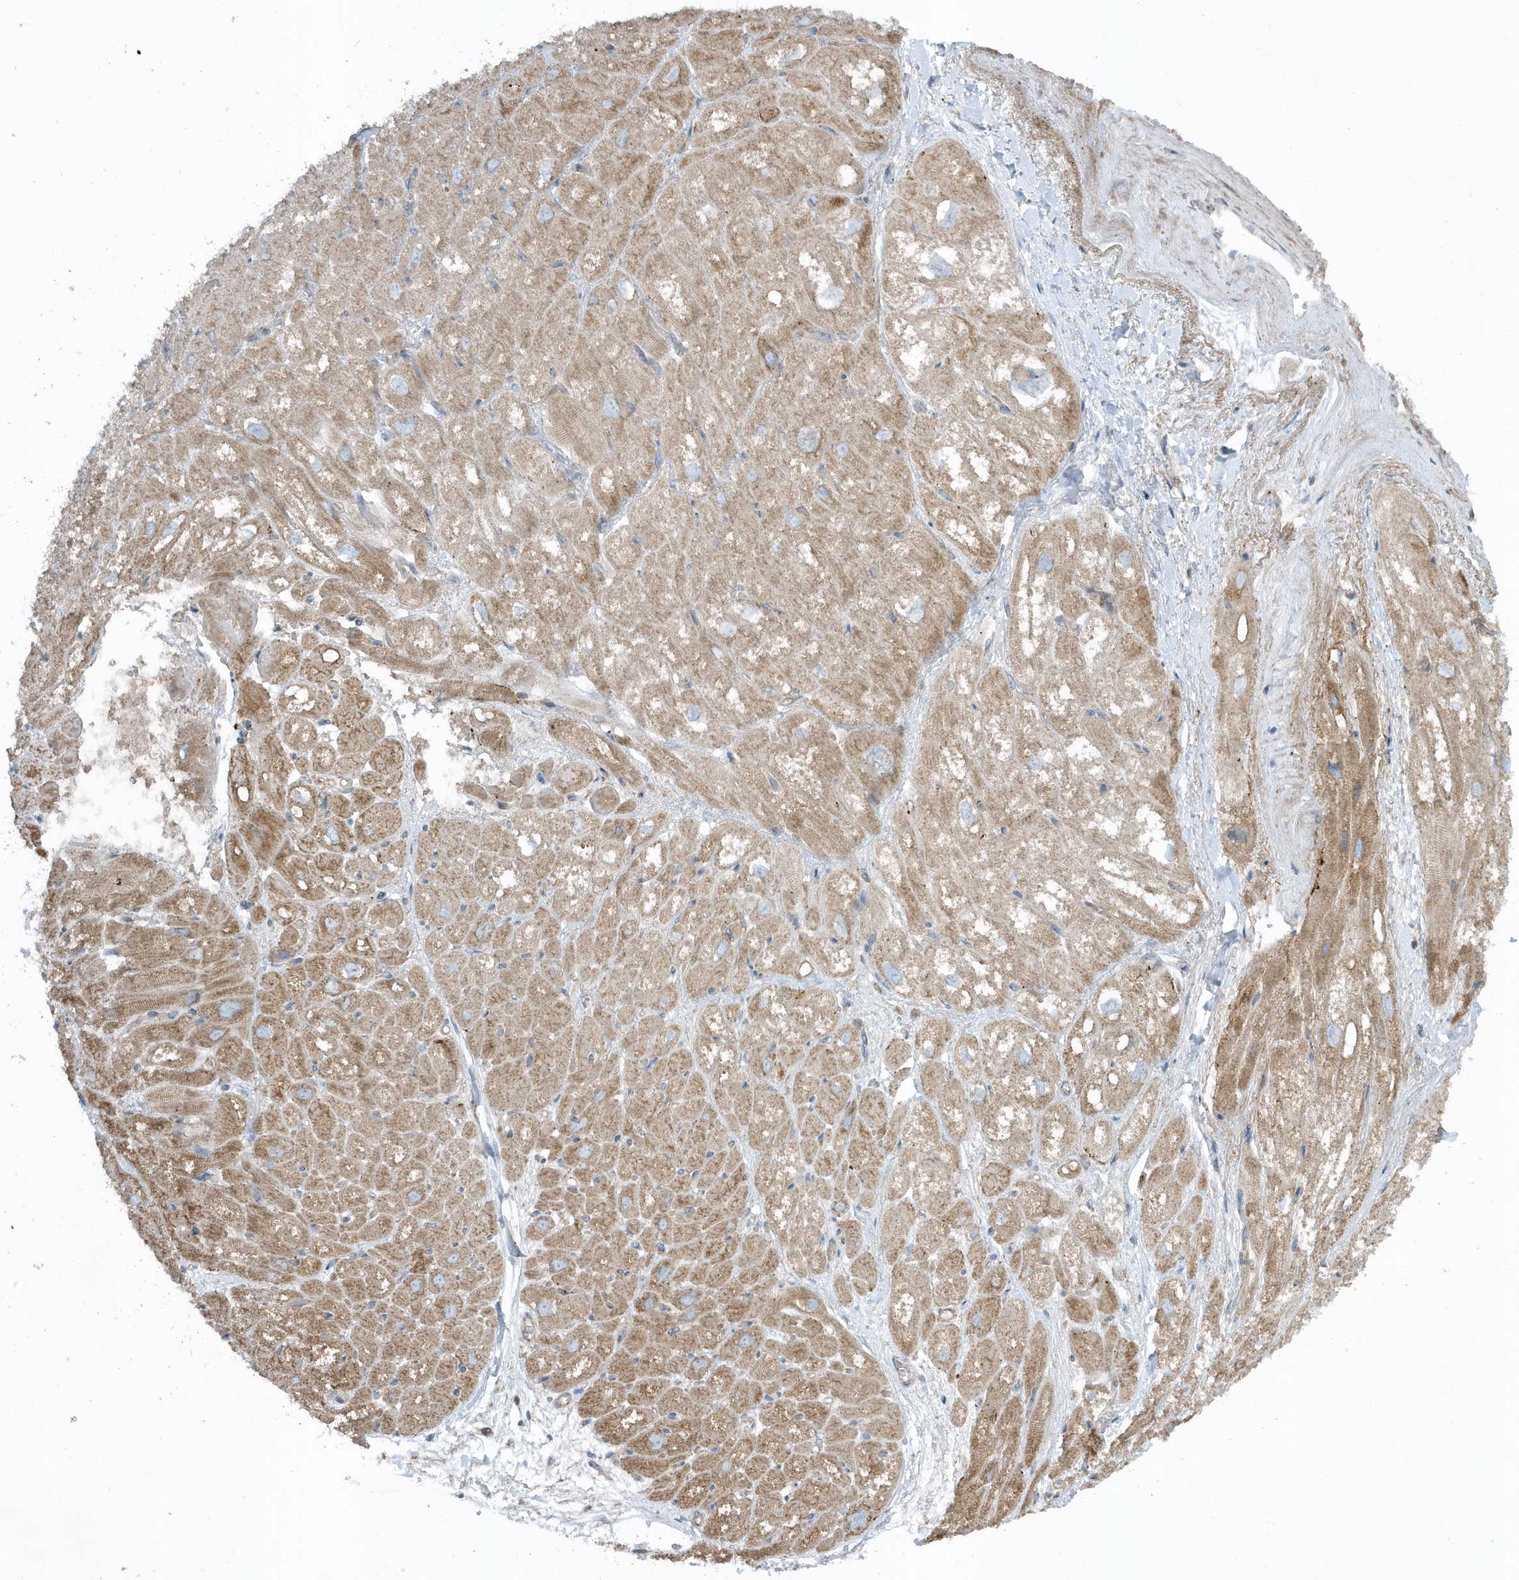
{"staining": {"intensity": "weak", "quantity": "25%-75%", "location": "cytoplasmic/membranous"}, "tissue": "heart muscle", "cell_type": "Cardiomyocytes", "image_type": "normal", "snomed": [{"axis": "morphology", "description": "Normal tissue, NOS"}, {"axis": "topography", "description": "Heart"}], "caption": "Protein staining of benign heart muscle demonstrates weak cytoplasmic/membranous positivity in approximately 25%-75% of cardiomyocytes. Nuclei are stained in blue.", "gene": "SLC38A2", "patient": {"sex": "male", "age": 50}}